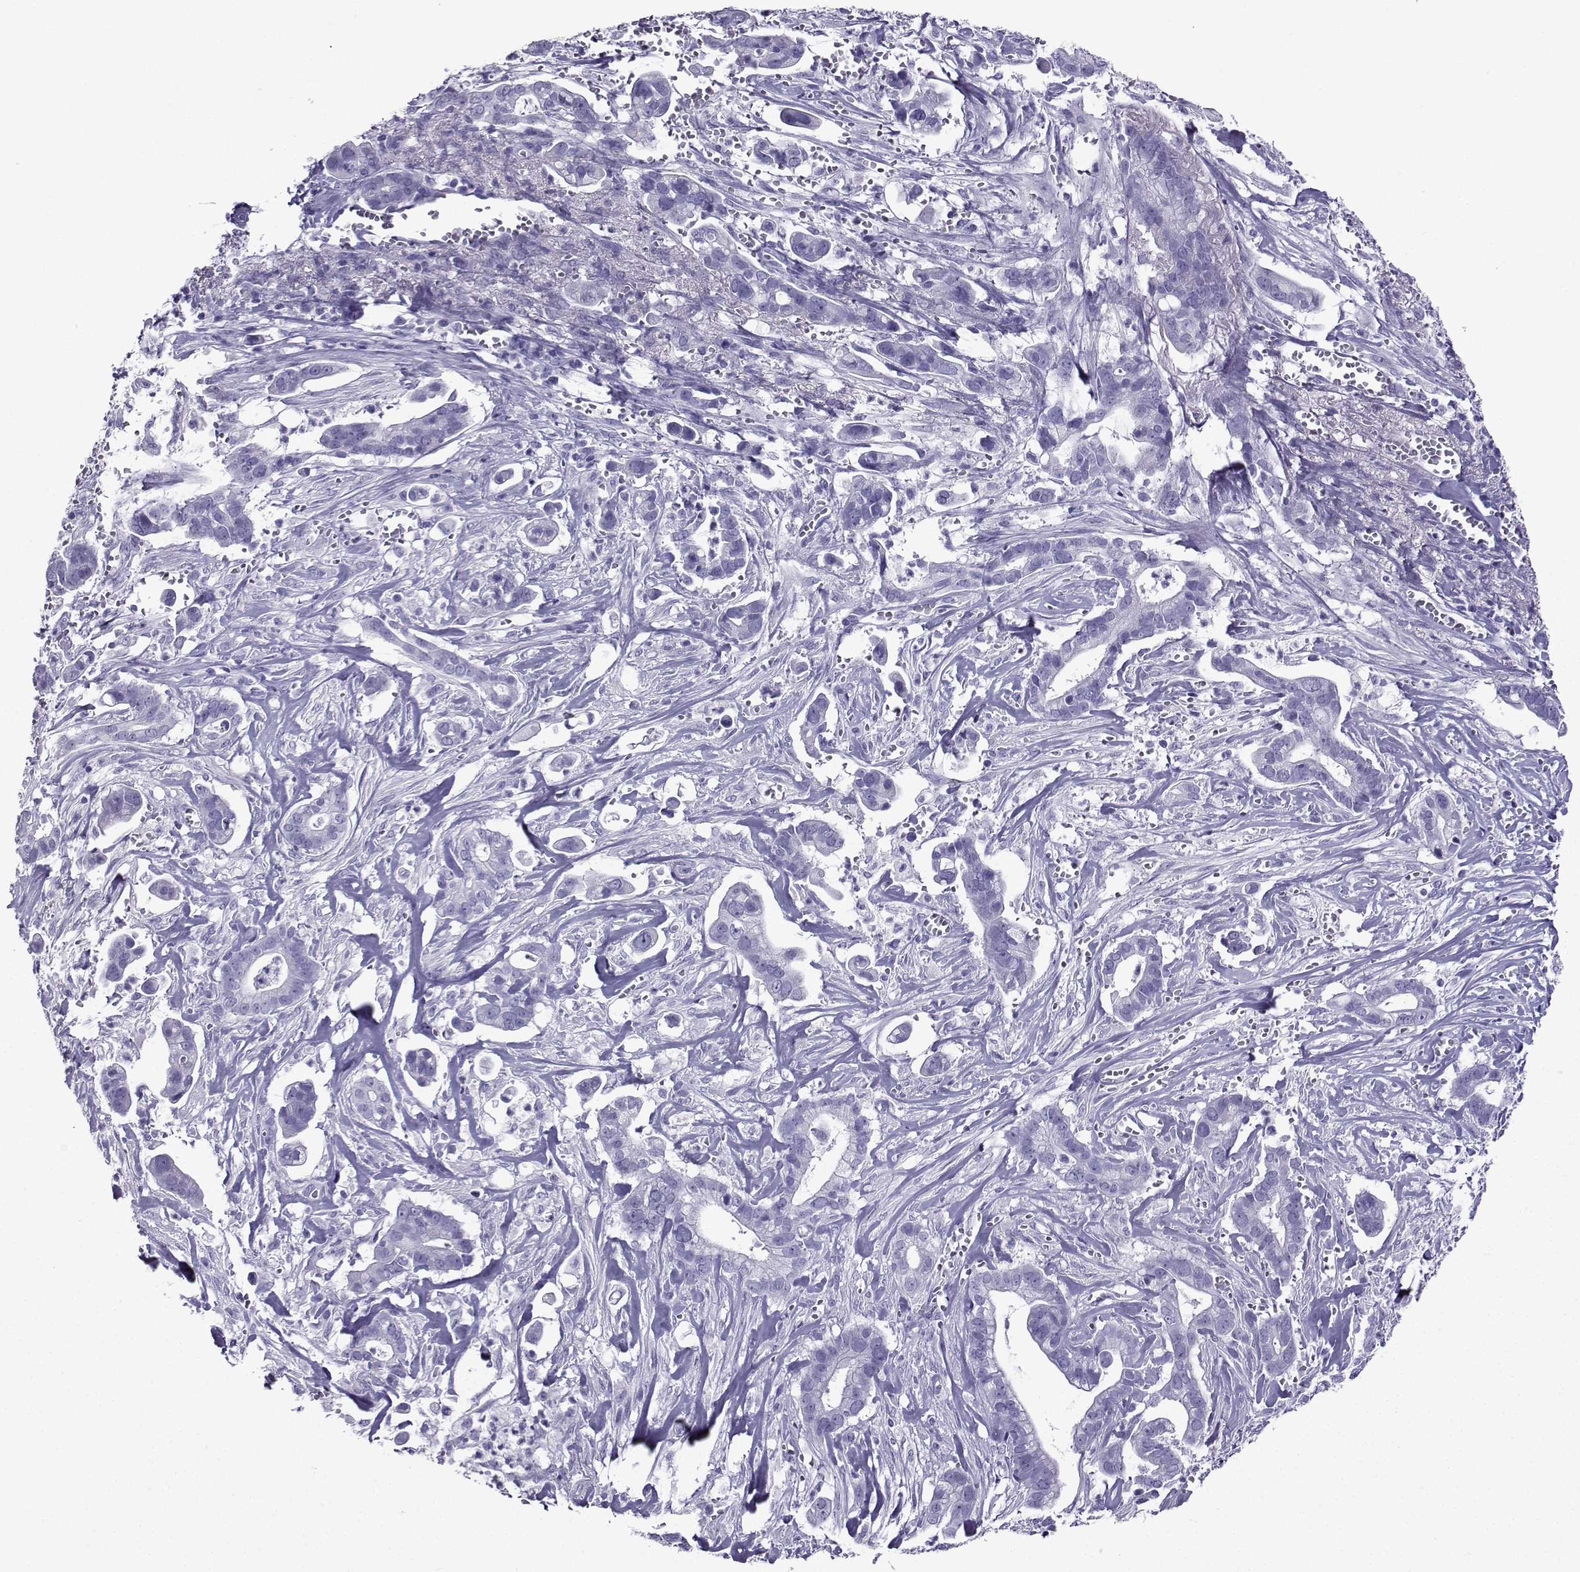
{"staining": {"intensity": "negative", "quantity": "none", "location": "none"}, "tissue": "pancreatic cancer", "cell_type": "Tumor cells", "image_type": "cancer", "snomed": [{"axis": "morphology", "description": "Adenocarcinoma, NOS"}, {"axis": "topography", "description": "Pancreas"}], "caption": "DAB immunohistochemical staining of human pancreatic cancer (adenocarcinoma) demonstrates no significant expression in tumor cells.", "gene": "CD109", "patient": {"sex": "male", "age": 61}}